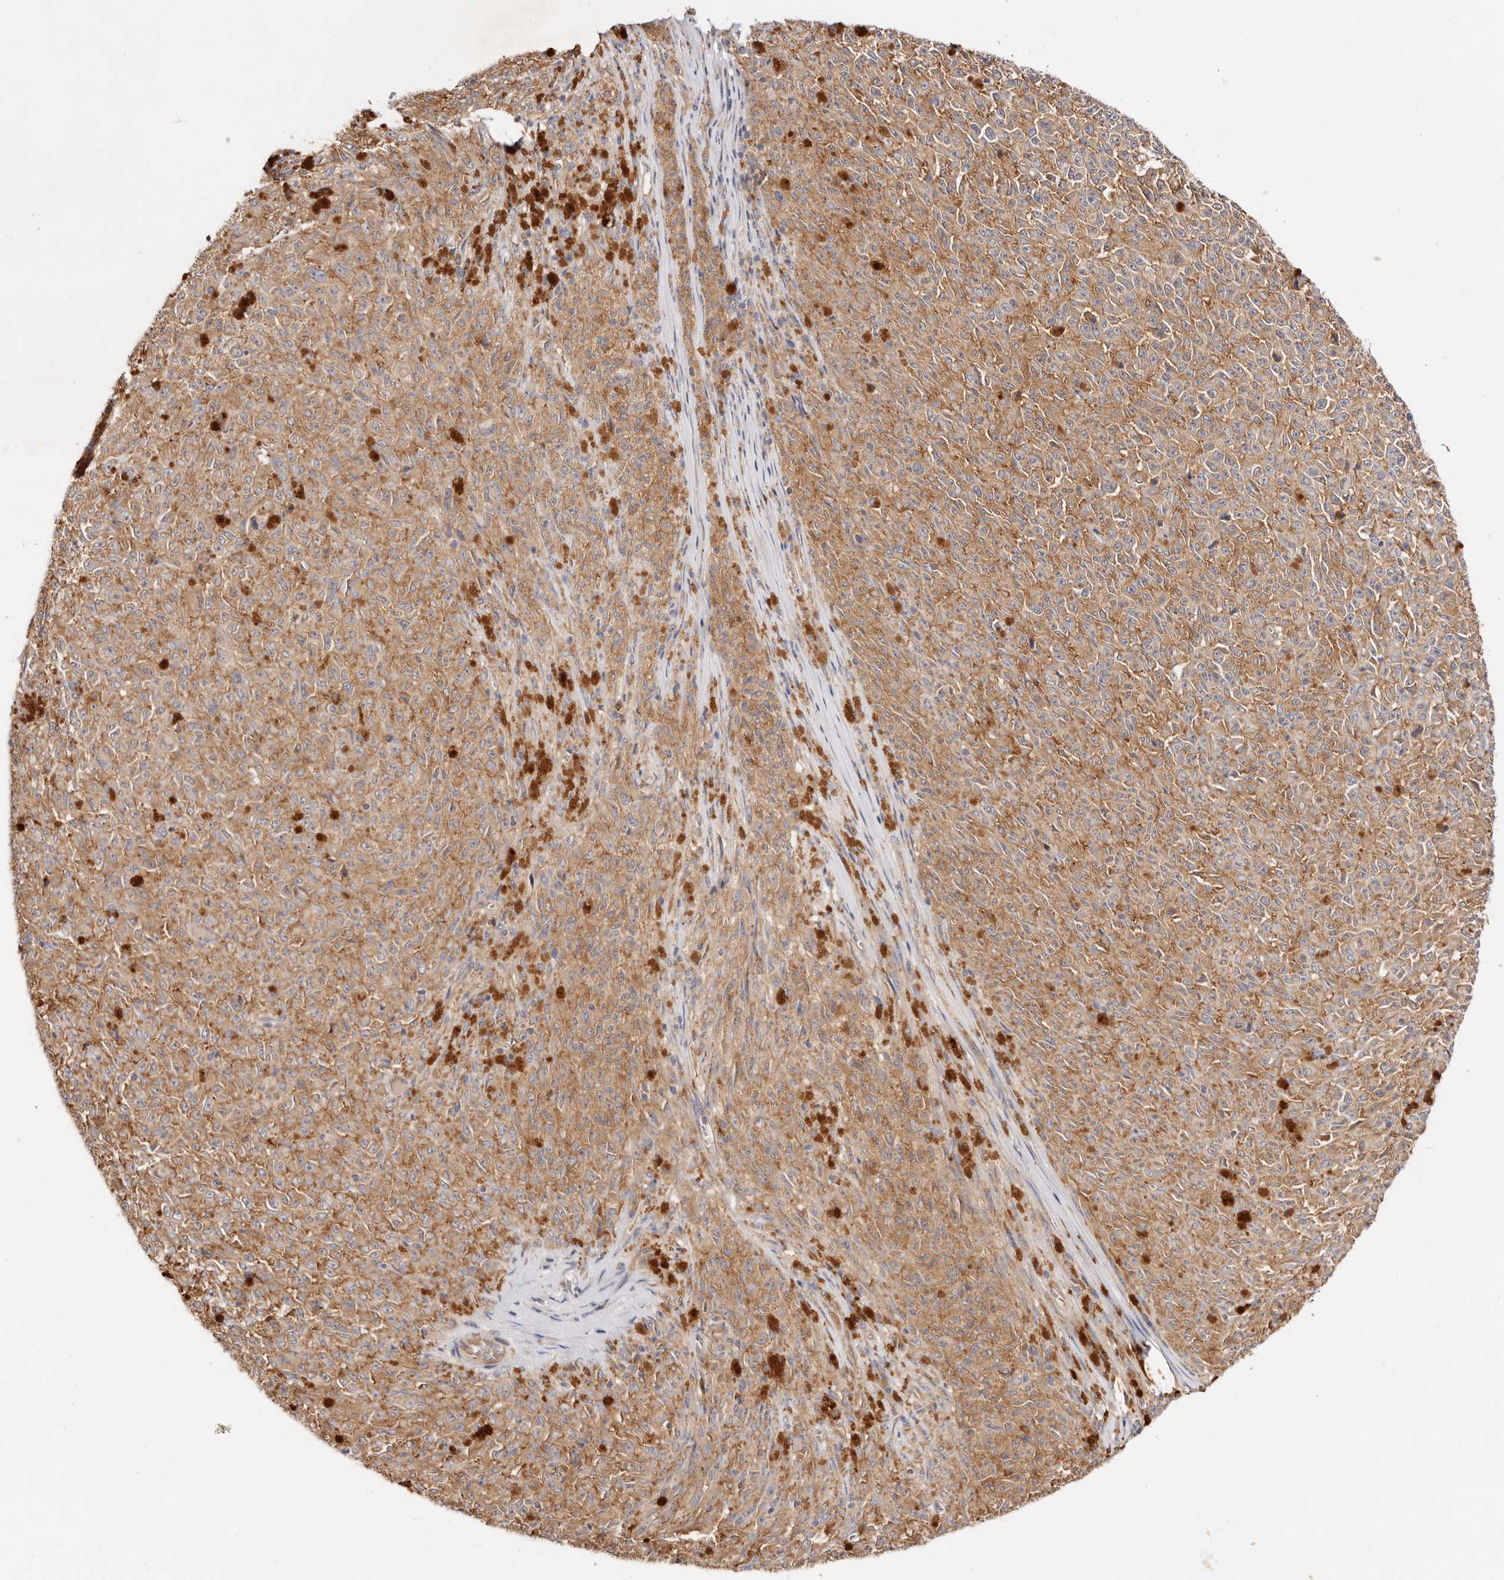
{"staining": {"intensity": "moderate", "quantity": ">75%", "location": "cytoplasmic/membranous"}, "tissue": "melanoma", "cell_type": "Tumor cells", "image_type": "cancer", "snomed": [{"axis": "morphology", "description": "Malignant melanoma, NOS"}, {"axis": "topography", "description": "Skin"}], "caption": "Immunohistochemistry (IHC) photomicrograph of melanoma stained for a protein (brown), which reveals medium levels of moderate cytoplasmic/membranous positivity in about >75% of tumor cells.", "gene": "GNA13", "patient": {"sex": "female", "age": 82}}